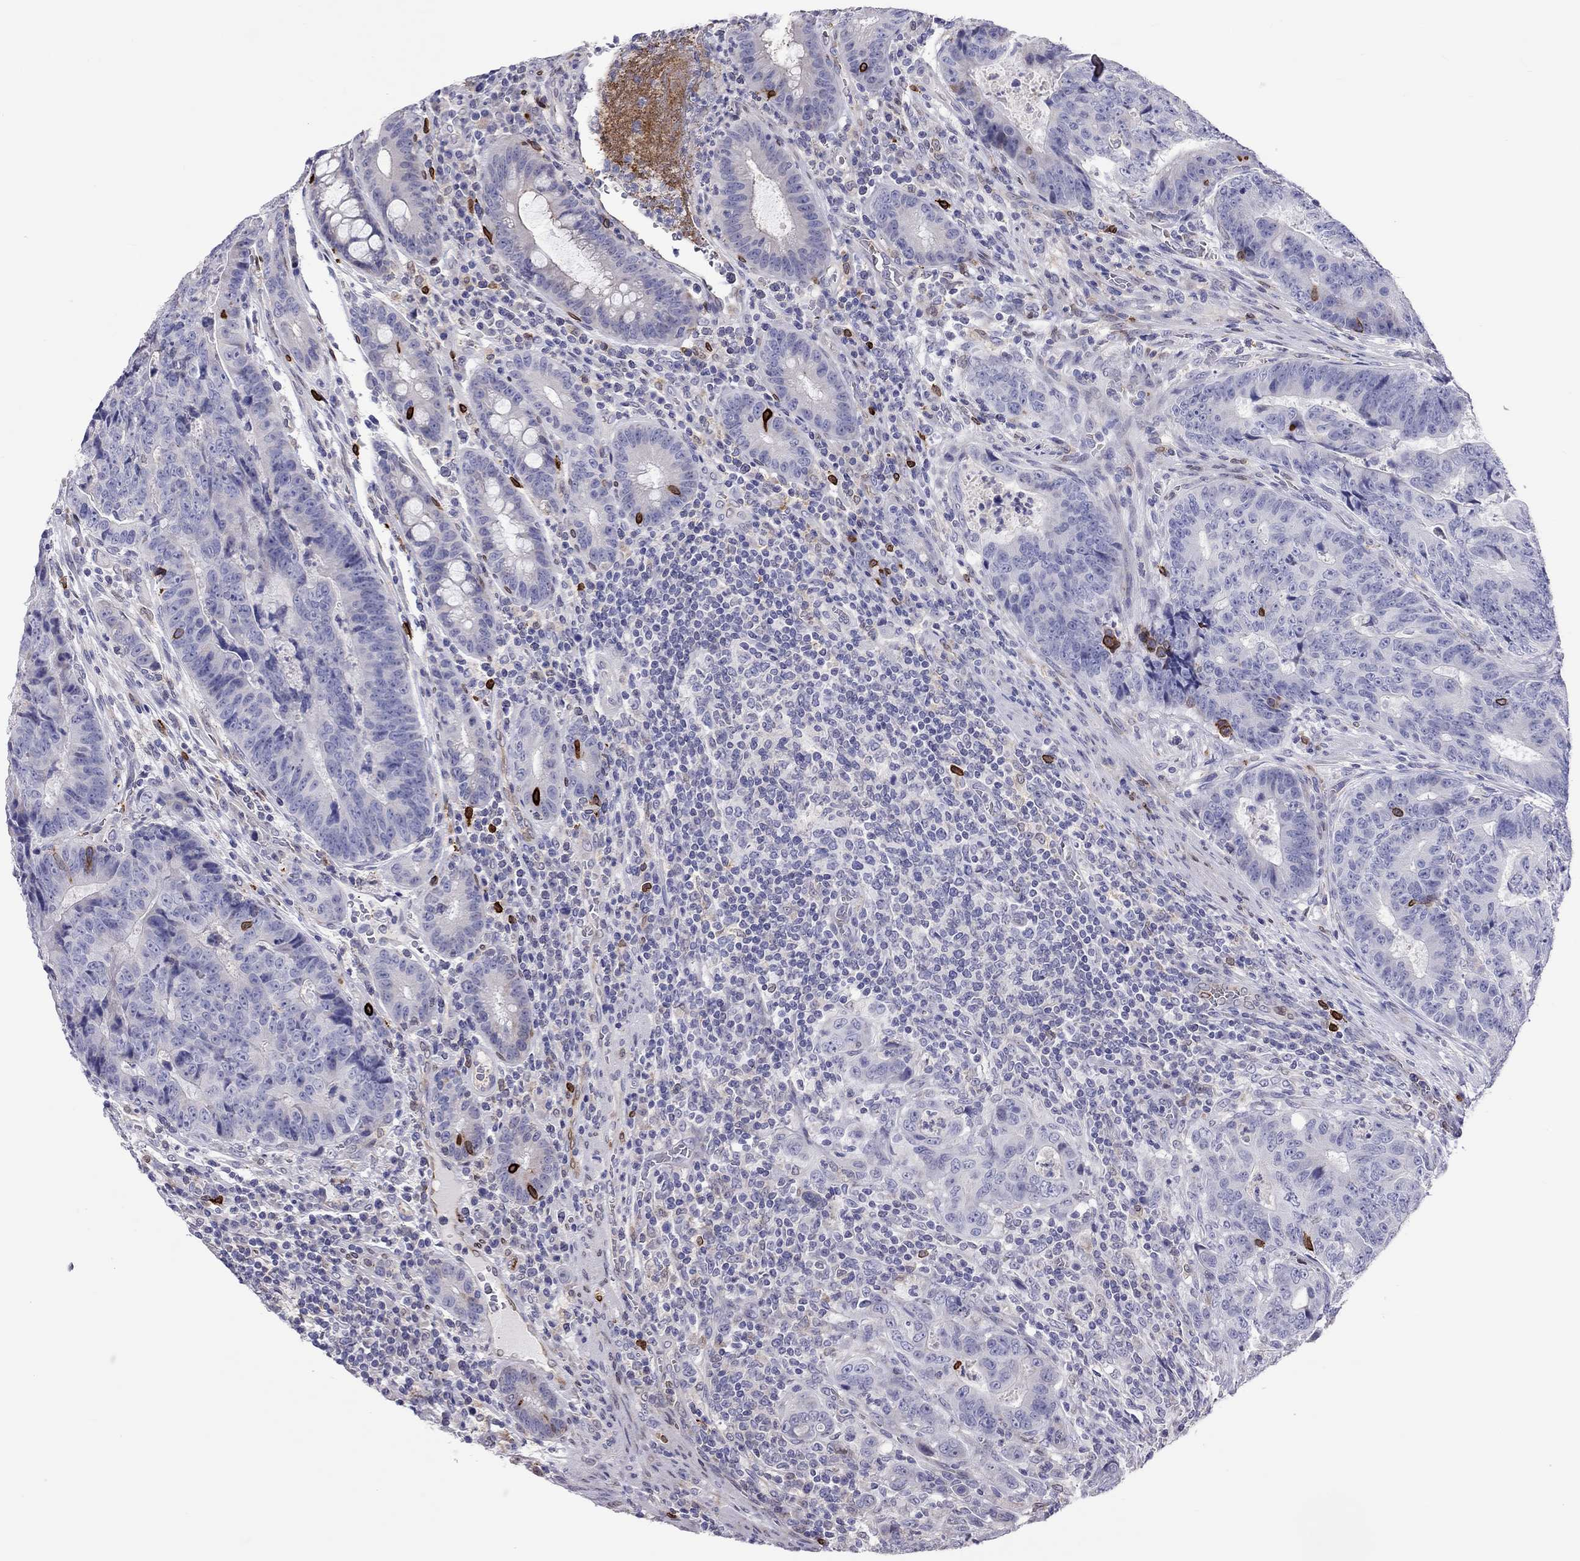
{"staining": {"intensity": "negative", "quantity": "none", "location": "none"}, "tissue": "colorectal cancer", "cell_type": "Tumor cells", "image_type": "cancer", "snomed": [{"axis": "morphology", "description": "Adenocarcinoma, NOS"}, {"axis": "topography", "description": "Colon"}], "caption": "This photomicrograph is of colorectal adenocarcinoma stained with immunohistochemistry (IHC) to label a protein in brown with the nuclei are counter-stained blue. There is no staining in tumor cells.", "gene": "ADORA2A", "patient": {"sex": "female", "age": 48}}